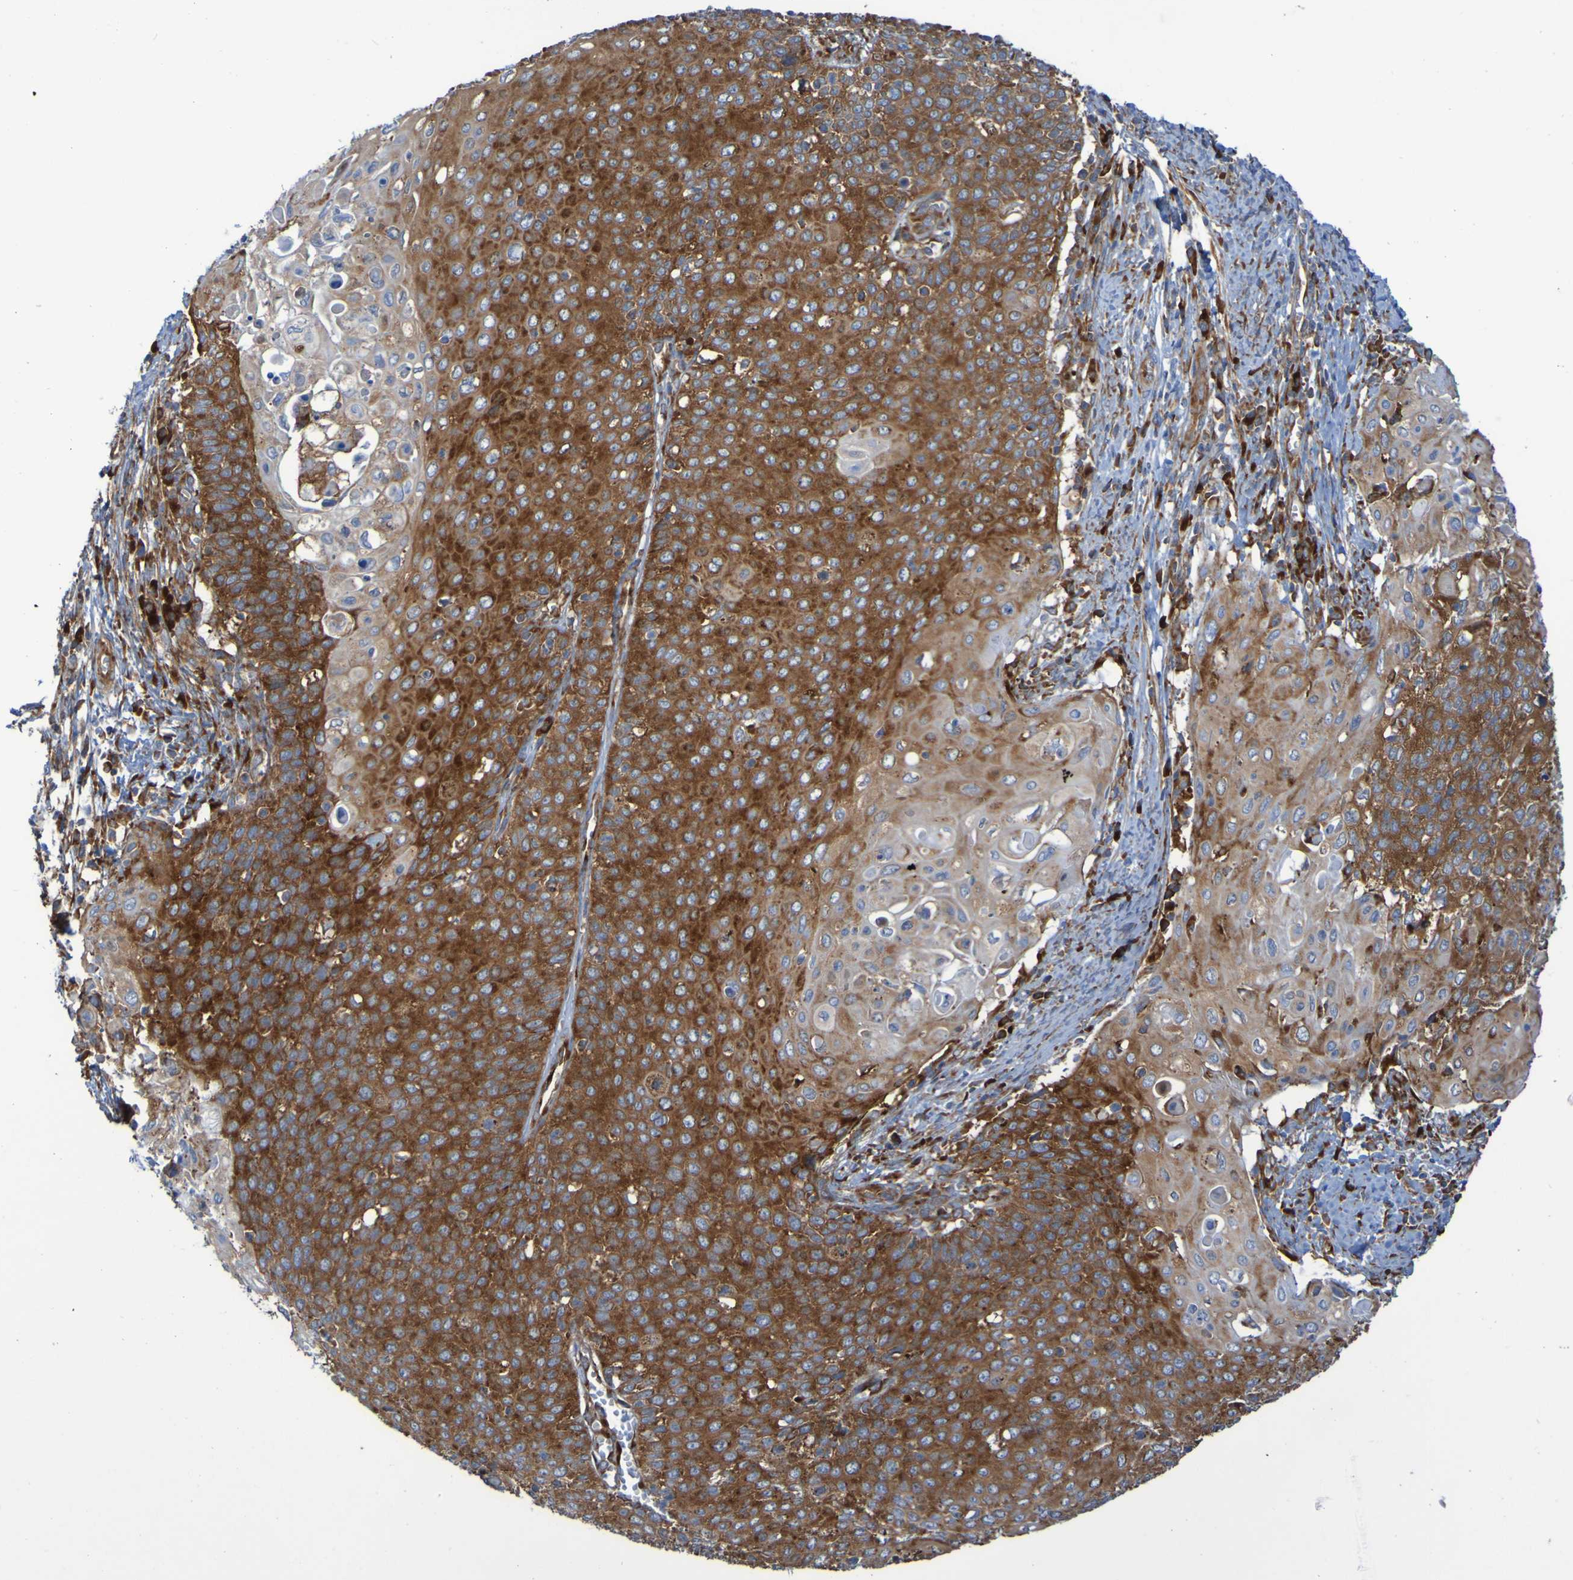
{"staining": {"intensity": "moderate", "quantity": ">75%", "location": "cytoplasmic/membranous"}, "tissue": "cervical cancer", "cell_type": "Tumor cells", "image_type": "cancer", "snomed": [{"axis": "morphology", "description": "Squamous cell carcinoma, NOS"}, {"axis": "topography", "description": "Cervix"}], "caption": "Human squamous cell carcinoma (cervical) stained for a protein (brown) exhibits moderate cytoplasmic/membranous positive staining in approximately >75% of tumor cells.", "gene": "RPL10", "patient": {"sex": "female", "age": 39}}